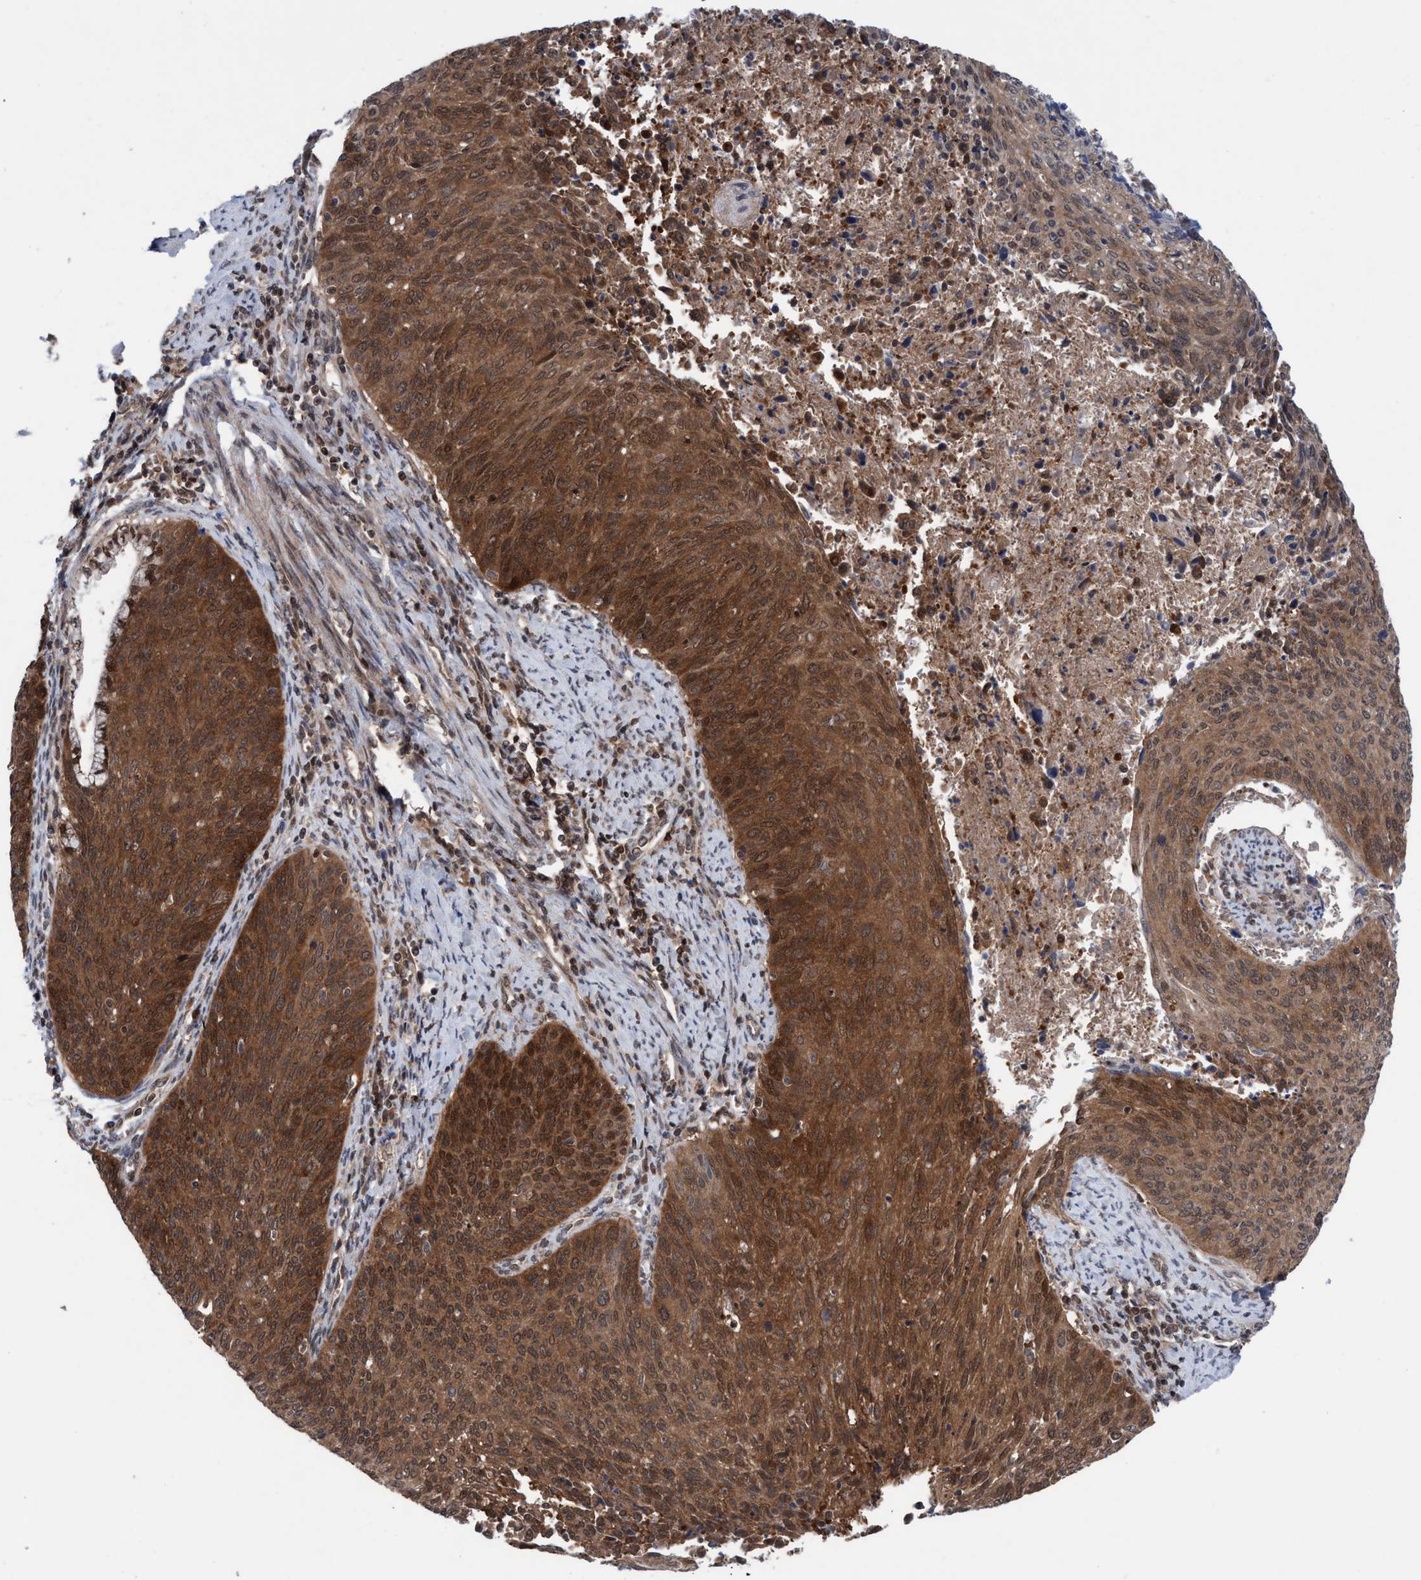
{"staining": {"intensity": "strong", "quantity": ">75%", "location": "cytoplasmic/membranous,nuclear"}, "tissue": "cervical cancer", "cell_type": "Tumor cells", "image_type": "cancer", "snomed": [{"axis": "morphology", "description": "Squamous cell carcinoma, NOS"}, {"axis": "topography", "description": "Cervix"}], "caption": "A micrograph of human squamous cell carcinoma (cervical) stained for a protein displays strong cytoplasmic/membranous and nuclear brown staining in tumor cells. (Brightfield microscopy of DAB IHC at high magnification).", "gene": "GLOD4", "patient": {"sex": "female", "age": 55}}